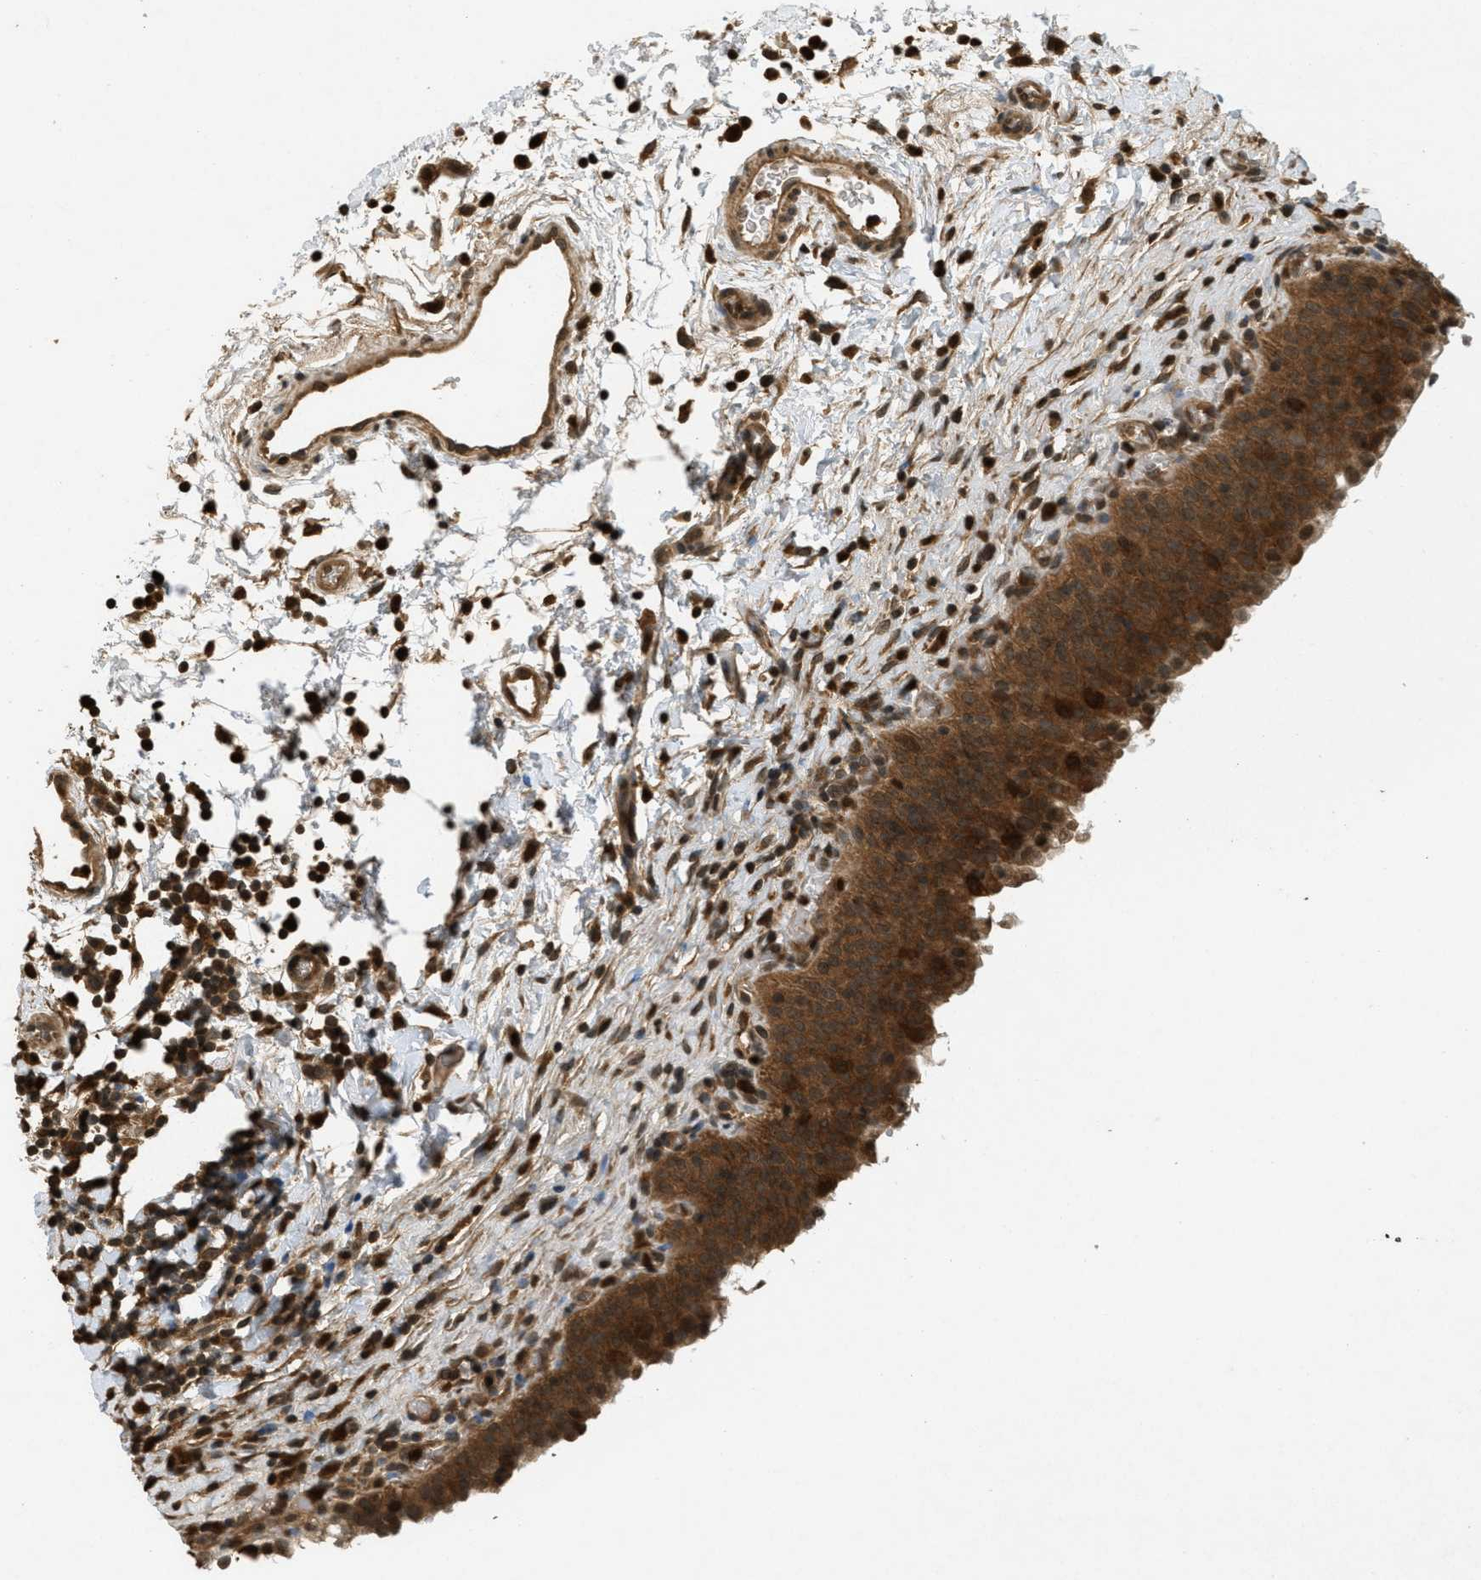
{"staining": {"intensity": "strong", "quantity": ">75%", "location": "cytoplasmic/membranous"}, "tissue": "urinary bladder", "cell_type": "Urothelial cells", "image_type": "normal", "snomed": [{"axis": "morphology", "description": "Normal tissue, NOS"}, {"axis": "topography", "description": "Urinary bladder"}], "caption": "An IHC photomicrograph of unremarkable tissue is shown. Protein staining in brown labels strong cytoplasmic/membranous positivity in urinary bladder within urothelial cells.", "gene": "ATG7", "patient": {"sex": "male", "age": 51}}